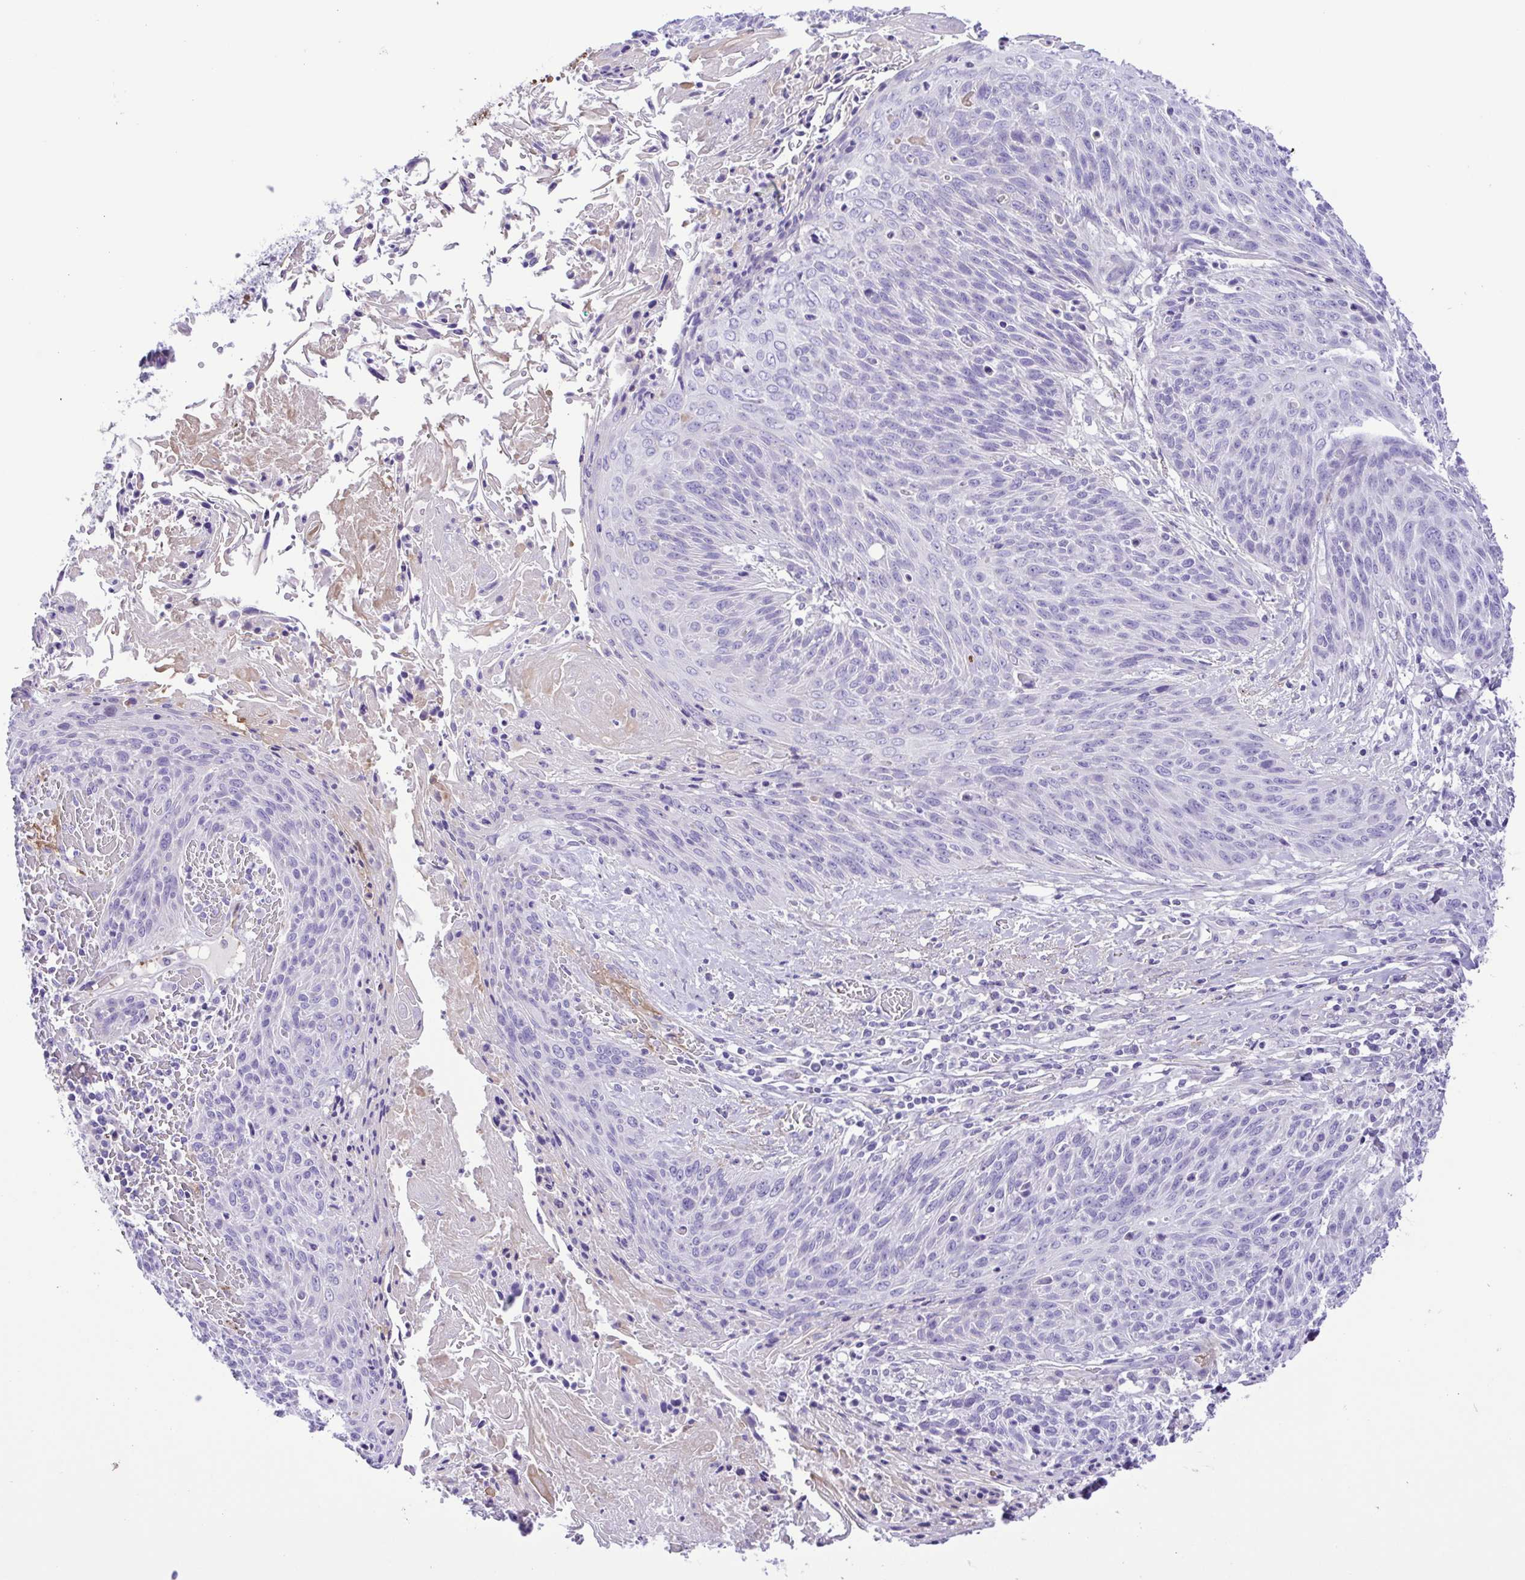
{"staining": {"intensity": "negative", "quantity": "none", "location": "none"}, "tissue": "cervical cancer", "cell_type": "Tumor cells", "image_type": "cancer", "snomed": [{"axis": "morphology", "description": "Squamous cell carcinoma, NOS"}, {"axis": "topography", "description": "Cervix"}], "caption": "Tumor cells are negative for brown protein staining in cervical squamous cell carcinoma.", "gene": "GABBR2", "patient": {"sex": "female", "age": 45}}